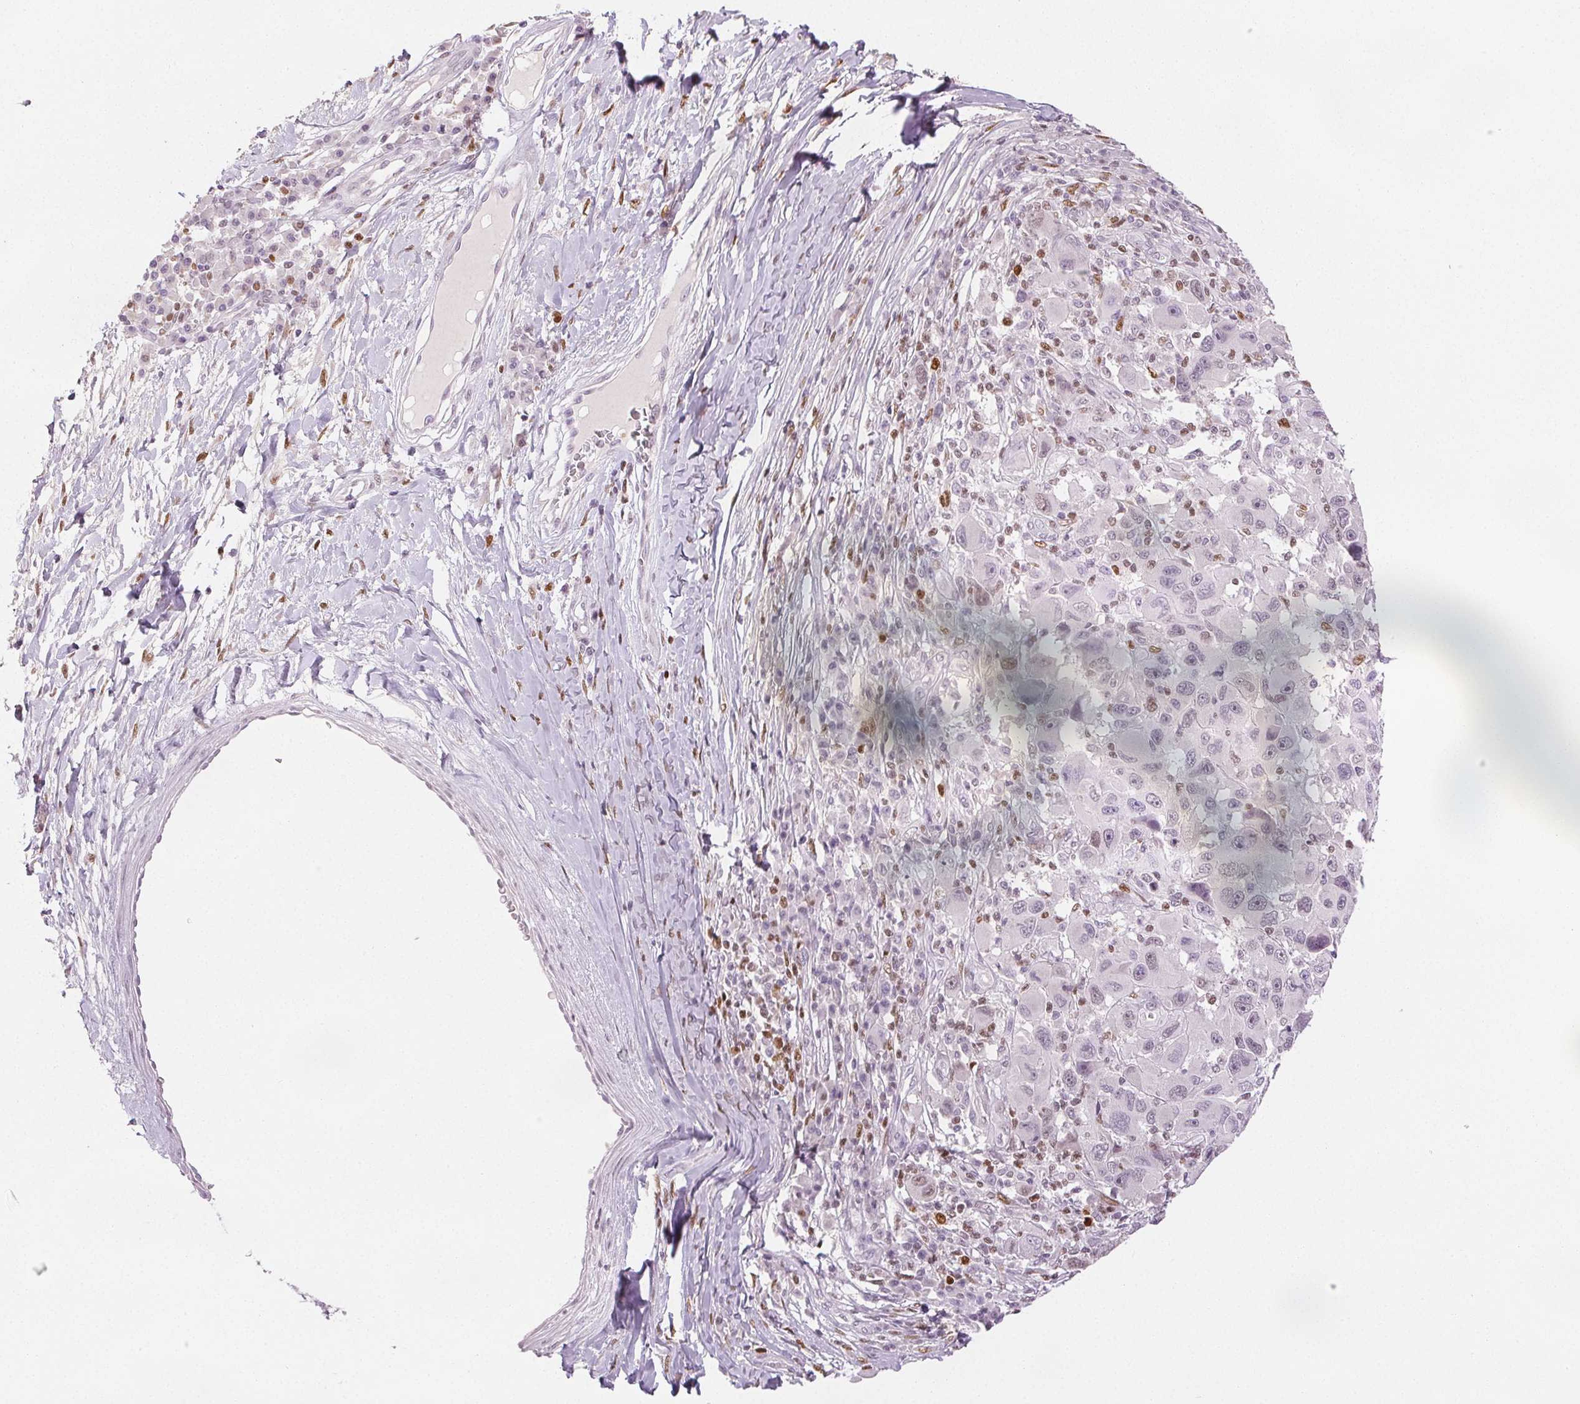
{"staining": {"intensity": "negative", "quantity": "none", "location": "none"}, "tissue": "melanoma", "cell_type": "Tumor cells", "image_type": "cancer", "snomed": [{"axis": "morphology", "description": "Malignant melanoma, NOS"}, {"axis": "topography", "description": "Skin"}], "caption": "DAB (3,3'-diaminobenzidine) immunohistochemical staining of human melanoma displays no significant positivity in tumor cells. (DAB immunohistochemistry (IHC), high magnification).", "gene": "RUNX2", "patient": {"sex": "male", "age": 53}}